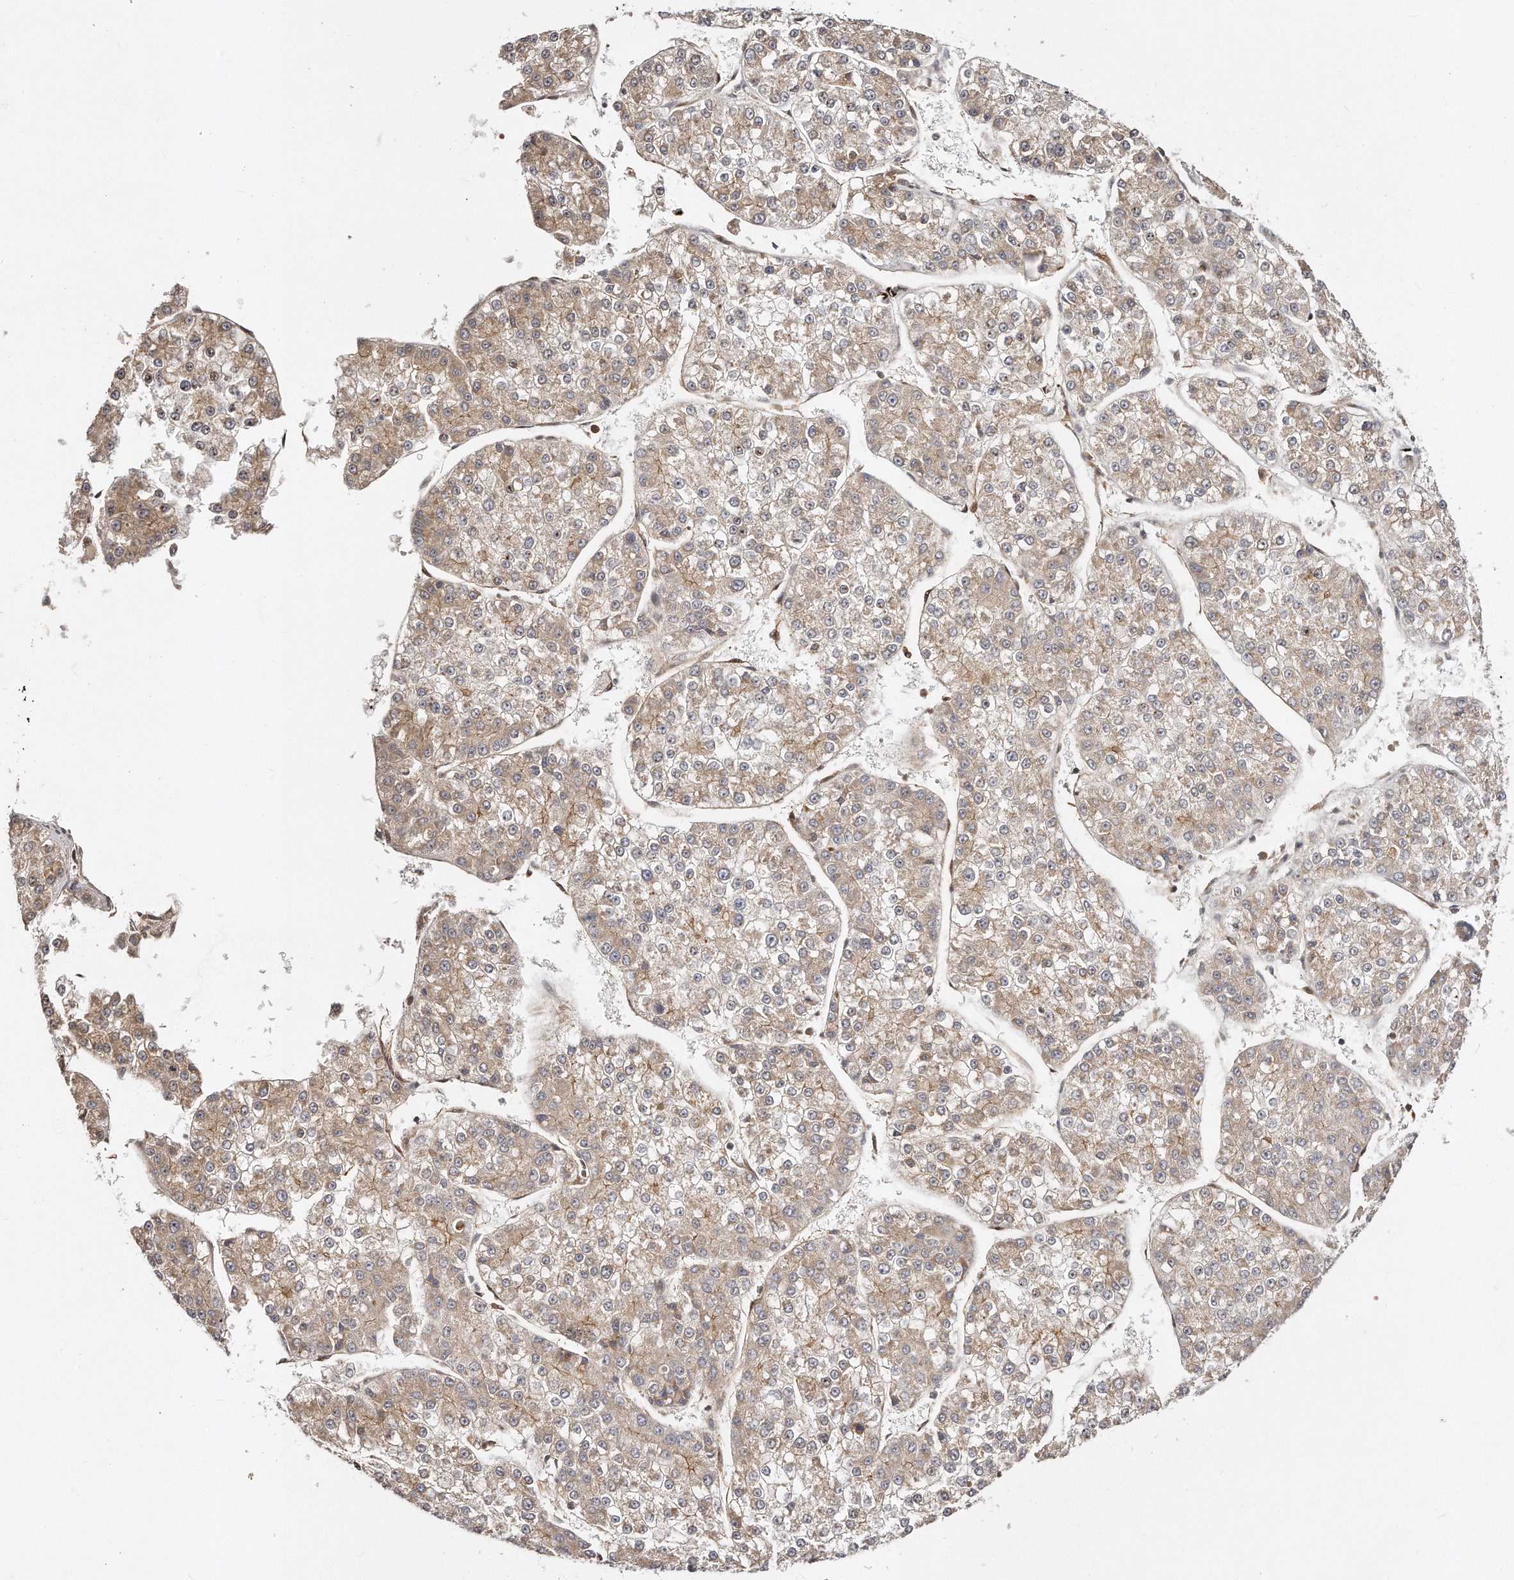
{"staining": {"intensity": "weak", "quantity": ">75%", "location": "cytoplasmic/membranous"}, "tissue": "liver cancer", "cell_type": "Tumor cells", "image_type": "cancer", "snomed": [{"axis": "morphology", "description": "Carcinoma, Hepatocellular, NOS"}, {"axis": "topography", "description": "Liver"}], "caption": "Immunohistochemistry micrograph of neoplastic tissue: human liver cancer stained using IHC exhibits low levels of weak protein expression localized specifically in the cytoplasmic/membranous of tumor cells, appearing as a cytoplasmic/membranous brown color.", "gene": "GBP4", "patient": {"sex": "female", "age": 73}}